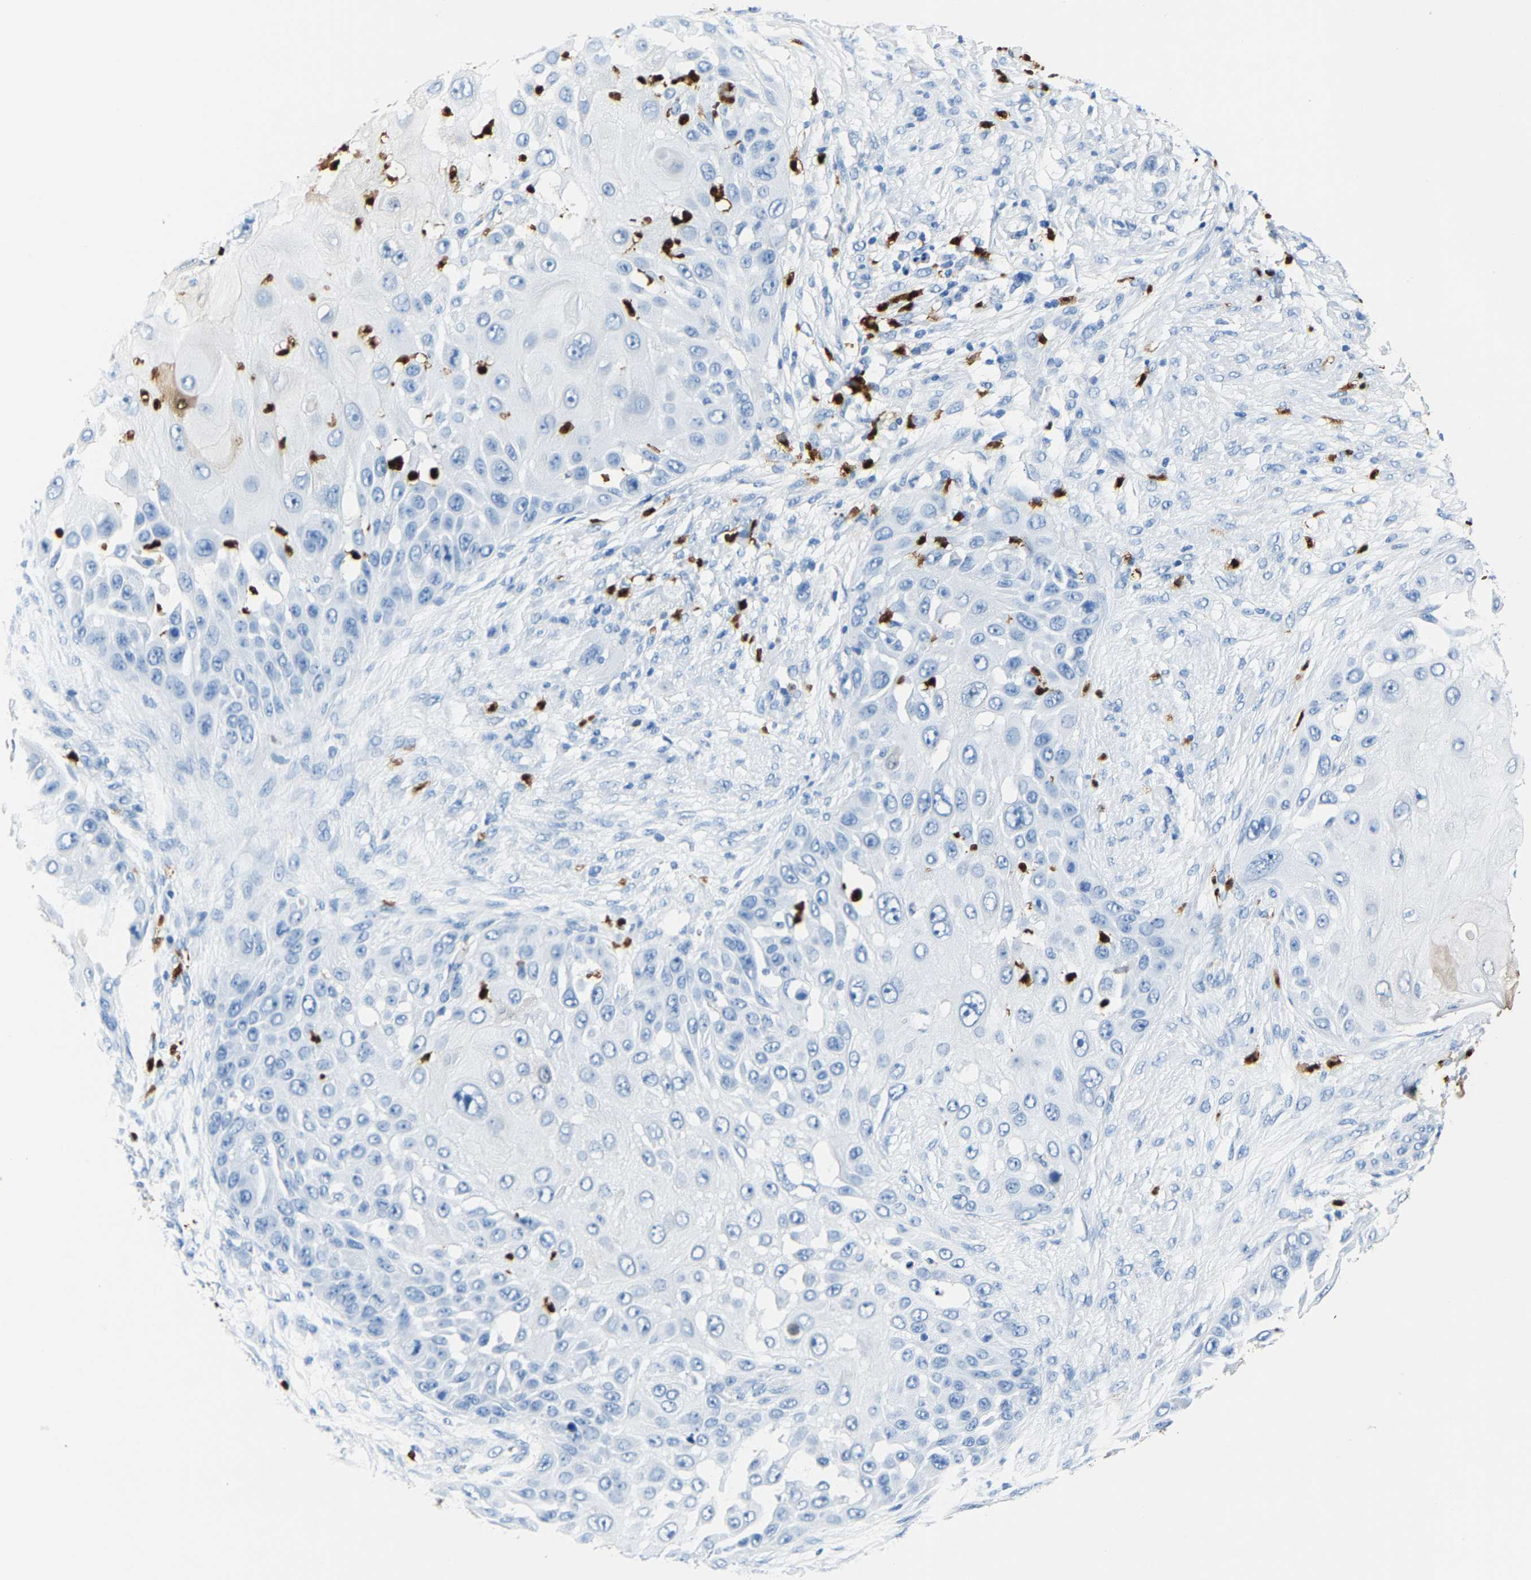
{"staining": {"intensity": "negative", "quantity": "none", "location": "none"}, "tissue": "skin cancer", "cell_type": "Tumor cells", "image_type": "cancer", "snomed": [{"axis": "morphology", "description": "Squamous cell carcinoma, NOS"}, {"axis": "topography", "description": "Skin"}], "caption": "IHC micrograph of skin cancer stained for a protein (brown), which exhibits no positivity in tumor cells.", "gene": "S100P", "patient": {"sex": "female", "age": 44}}